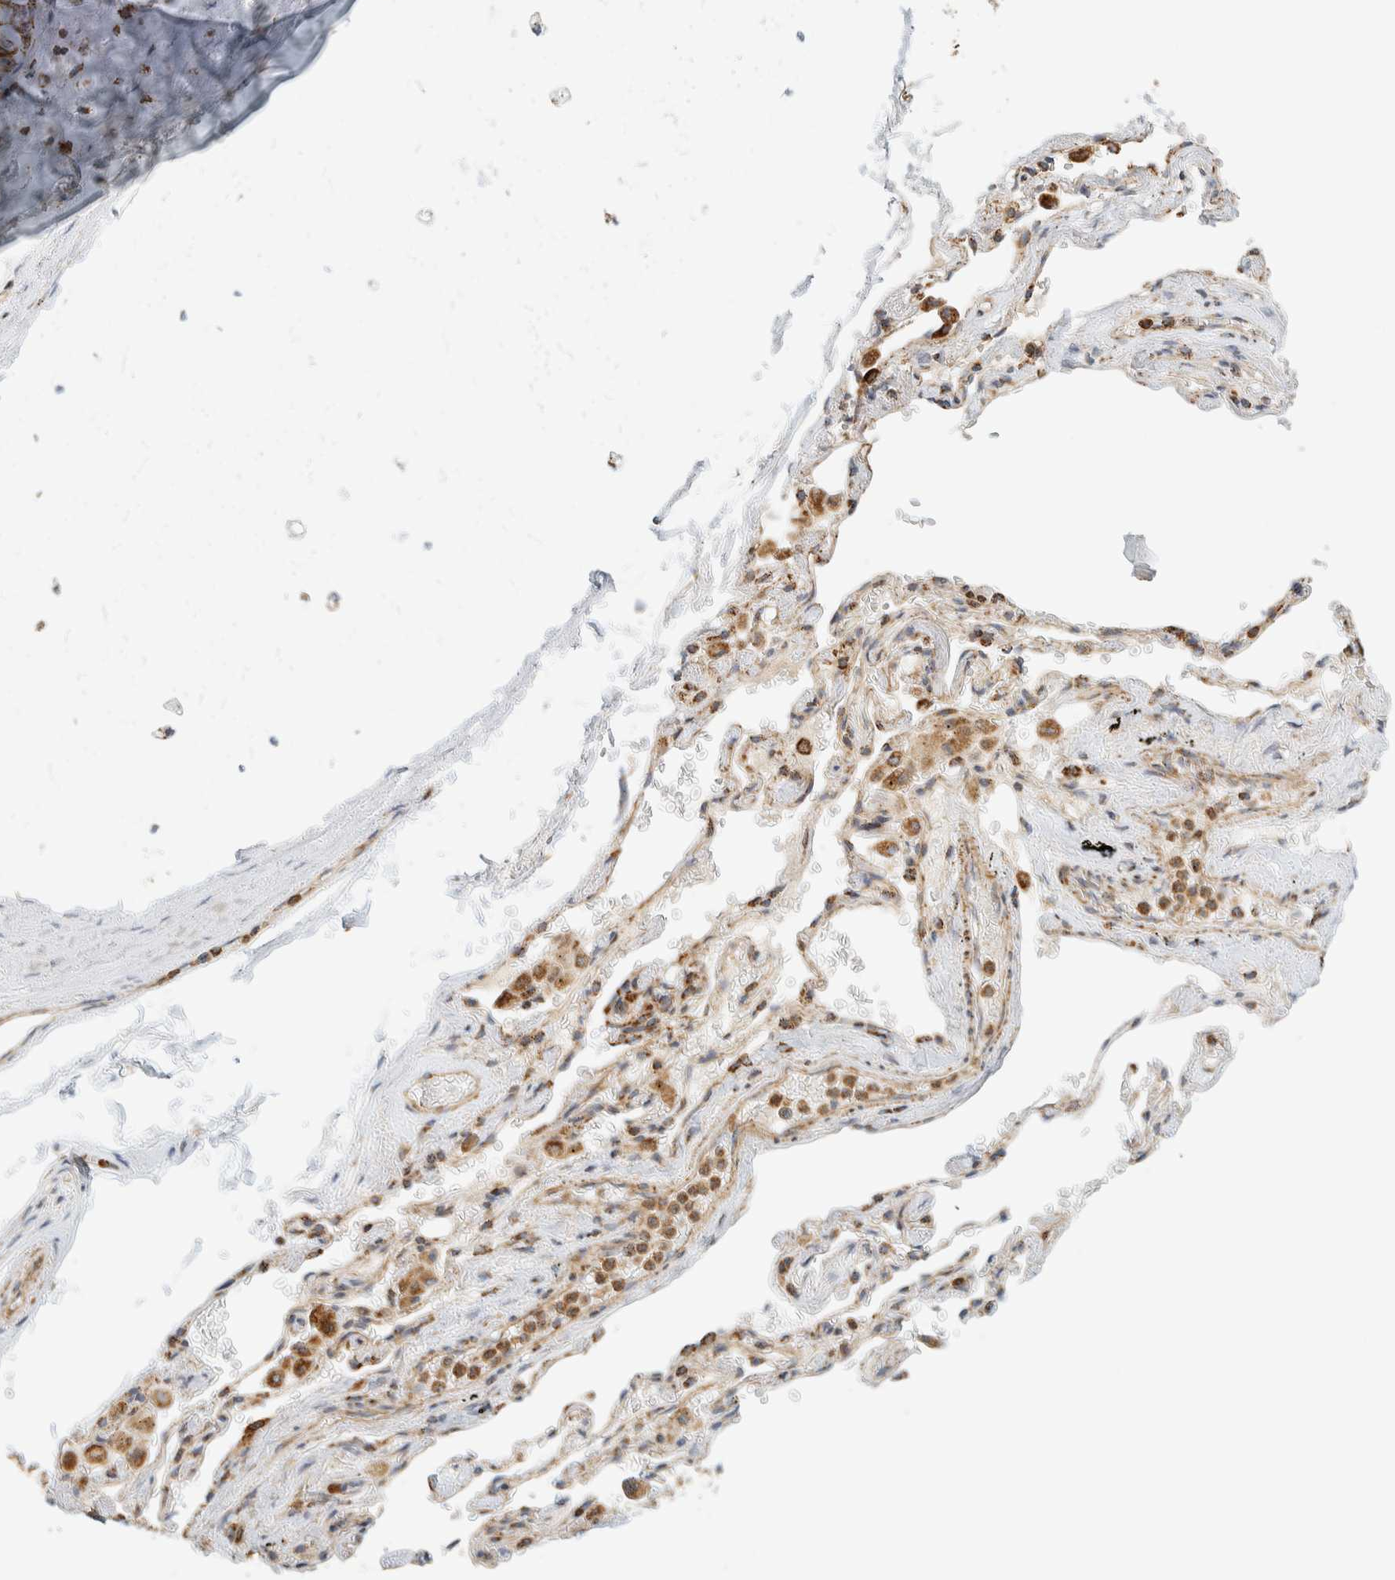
{"staining": {"intensity": "weak", "quantity": ">75%", "location": "cytoplasmic/membranous"}, "tissue": "adipose tissue", "cell_type": "Adipocytes", "image_type": "normal", "snomed": [{"axis": "morphology", "description": "Normal tissue, NOS"}, {"axis": "topography", "description": "Cartilage tissue"}, {"axis": "topography", "description": "Lung"}], "caption": "Adipose tissue stained with DAB (3,3'-diaminobenzidine) IHC displays low levels of weak cytoplasmic/membranous positivity in approximately >75% of adipocytes.", "gene": "KIFAP3", "patient": {"sex": "female", "age": 77}}